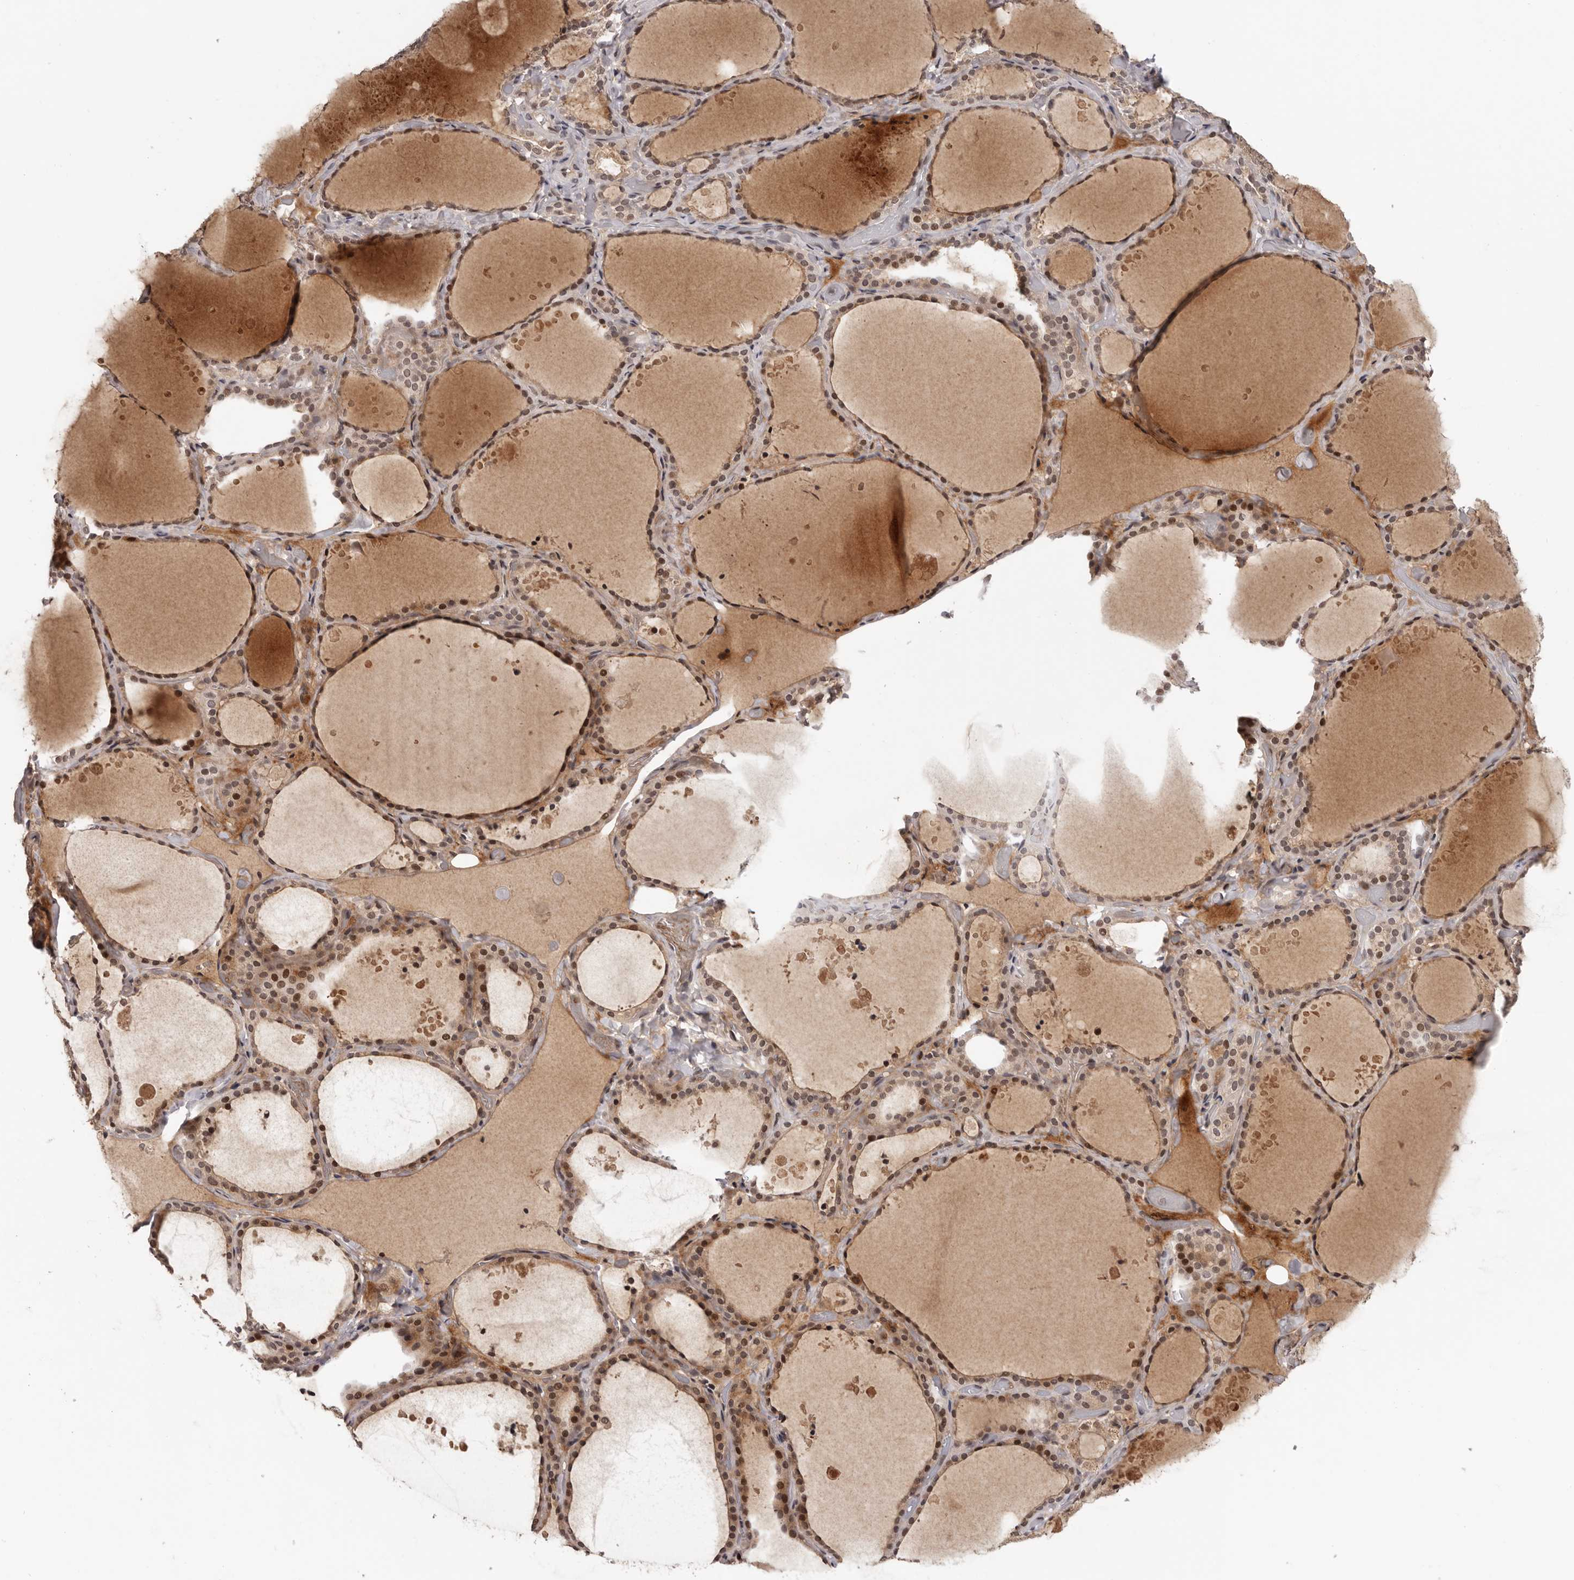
{"staining": {"intensity": "moderate", "quantity": ">75%", "location": "cytoplasmic/membranous,nuclear"}, "tissue": "thyroid gland", "cell_type": "Glandular cells", "image_type": "normal", "snomed": [{"axis": "morphology", "description": "Normal tissue, NOS"}, {"axis": "topography", "description": "Thyroid gland"}], "caption": "Moderate cytoplasmic/membranous,nuclear positivity is identified in about >75% of glandular cells in normal thyroid gland.", "gene": "TBX5", "patient": {"sex": "female", "age": 44}}